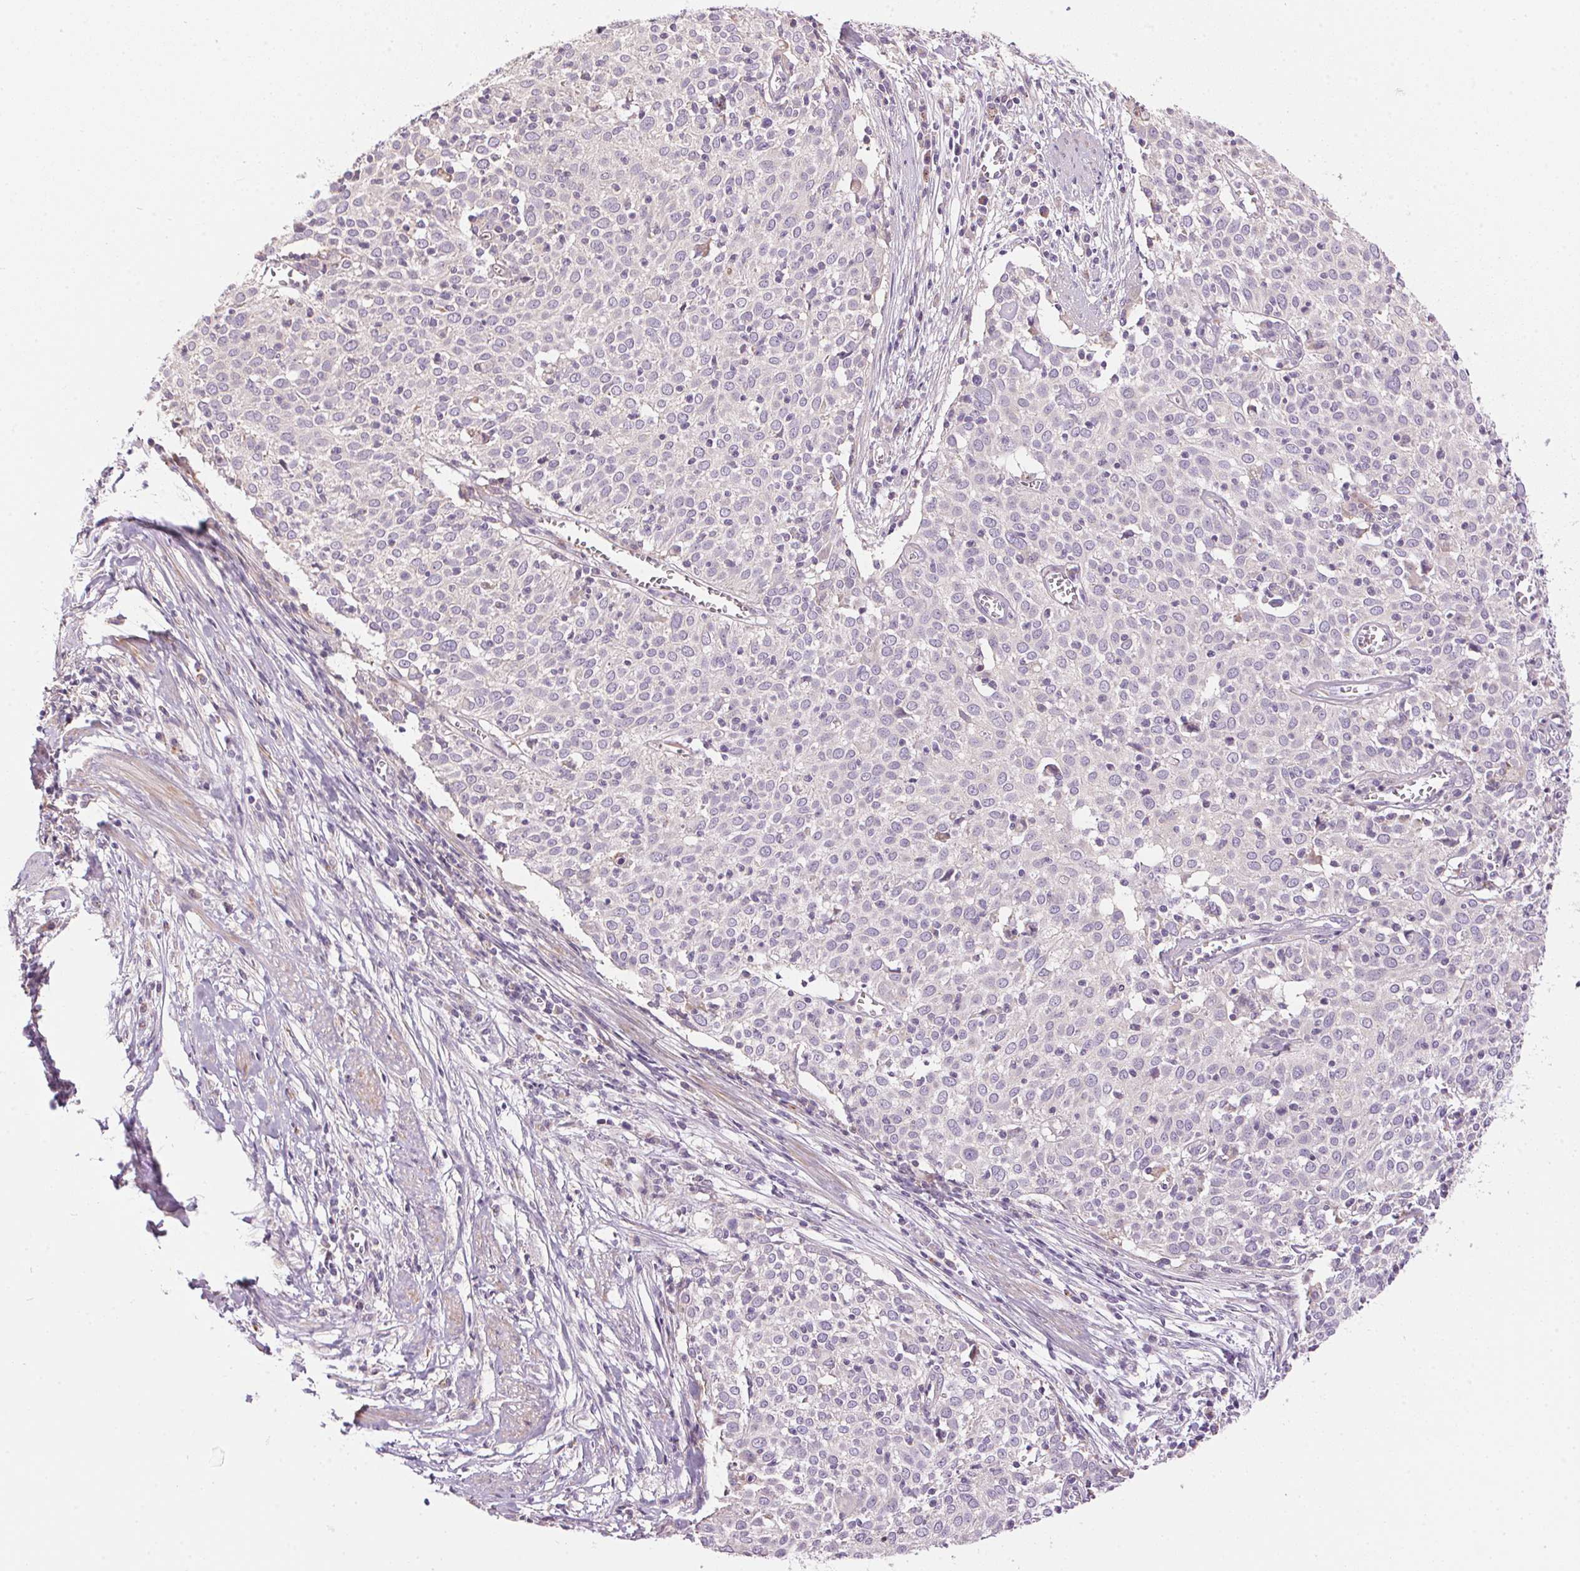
{"staining": {"intensity": "negative", "quantity": "none", "location": "none"}, "tissue": "cervical cancer", "cell_type": "Tumor cells", "image_type": "cancer", "snomed": [{"axis": "morphology", "description": "Squamous cell carcinoma, NOS"}, {"axis": "topography", "description": "Cervix"}], "caption": "High power microscopy photomicrograph of an immunohistochemistry (IHC) image of cervical cancer, revealing no significant staining in tumor cells.", "gene": "UNC13B", "patient": {"sex": "female", "age": 39}}